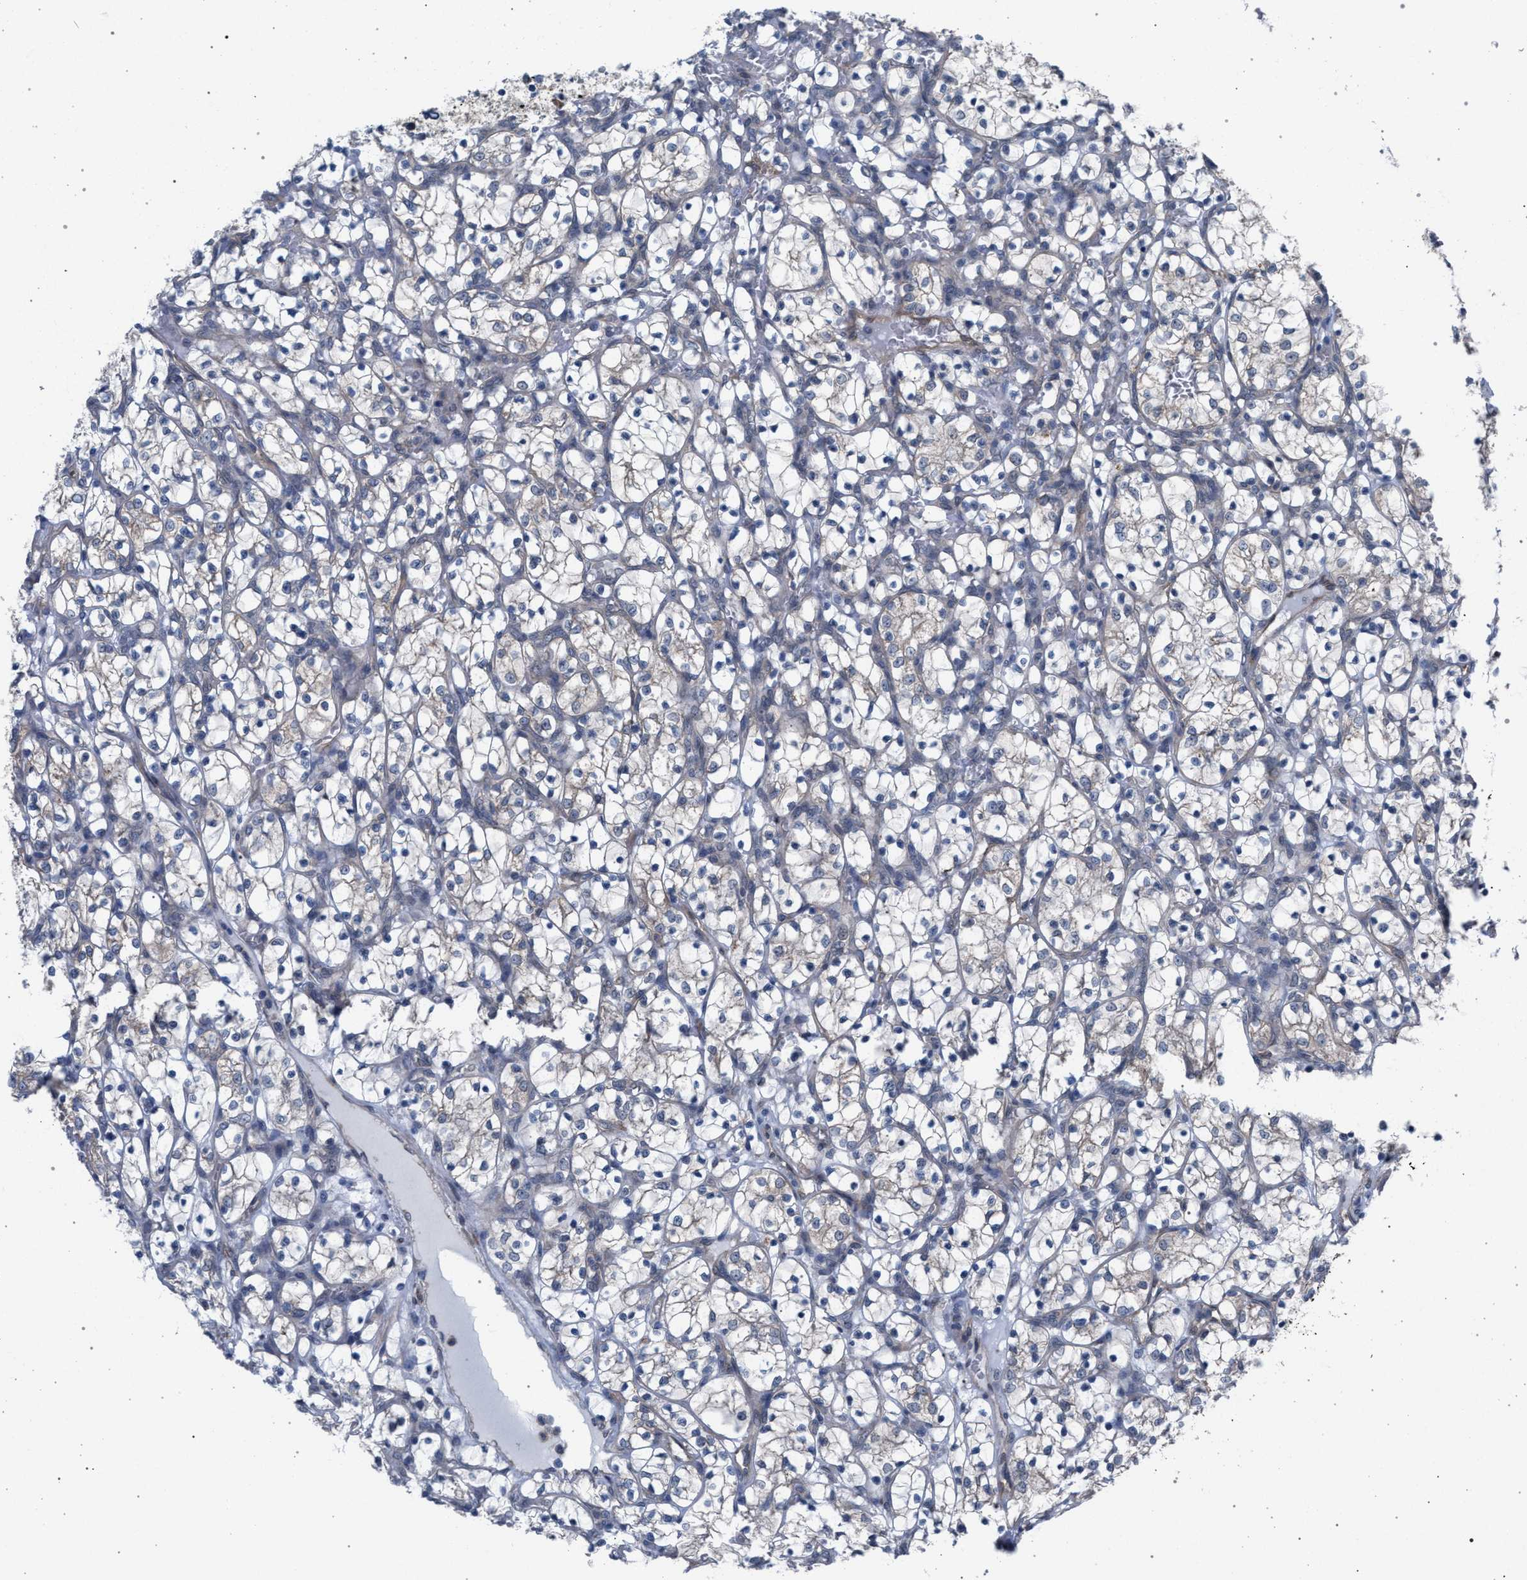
{"staining": {"intensity": "weak", "quantity": "<25%", "location": "cytoplasmic/membranous"}, "tissue": "renal cancer", "cell_type": "Tumor cells", "image_type": "cancer", "snomed": [{"axis": "morphology", "description": "Adenocarcinoma, NOS"}, {"axis": "topography", "description": "Kidney"}], "caption": "High power microscopy micrograph of an immunohistochemistry (IHC) image of renal adenocarcinoma, revealing no significant staining in tumor cells. (DAB immunohistochemistry with hematoxylin counter stain).", "gene": "ARPC5L", "patient": {"sex": "female", "age": 69}}